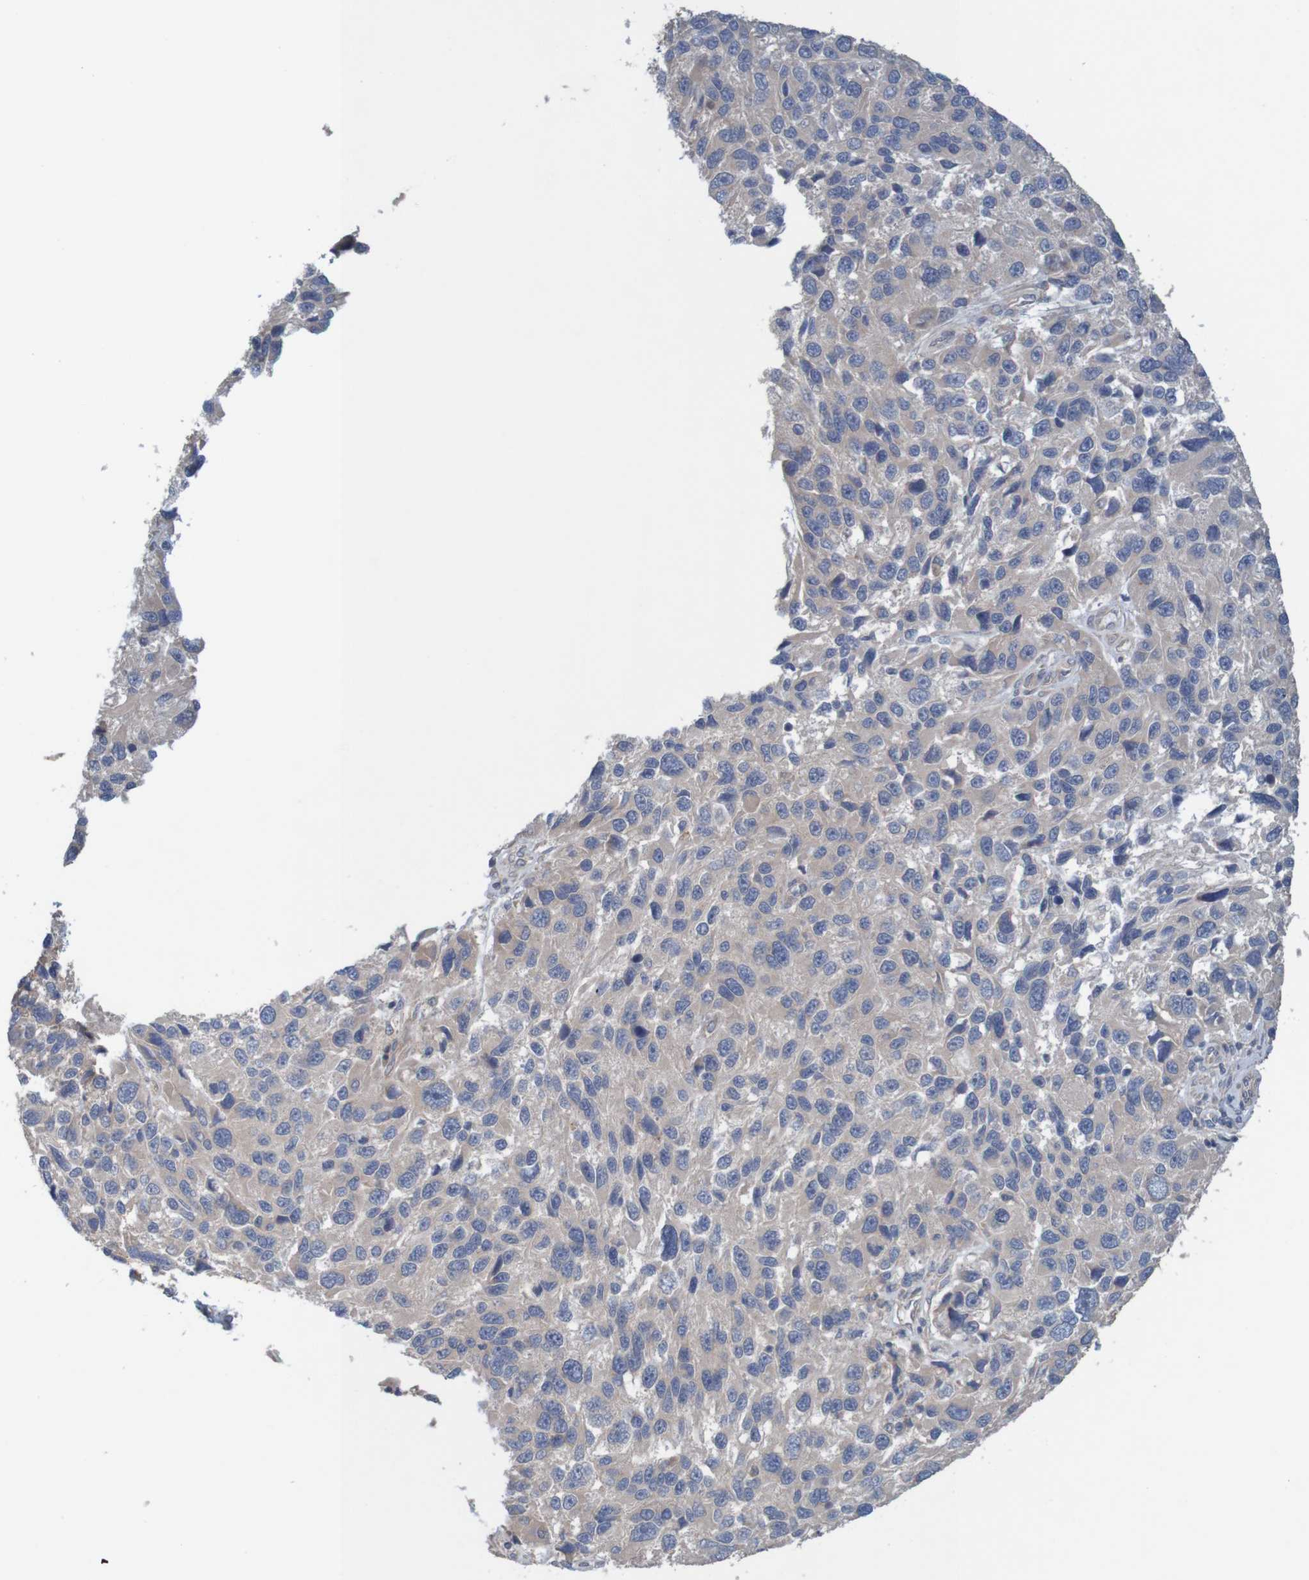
{"staining": {"intensity": "weak", "quantity": "<25%", "location": "cytoplasmic/membranous"}, "tissue": "melanoma", "cell_type": "Tumor cells", "image_type": "cancer", "snomed": [{"axis": "morphology", "description": "Malignant melanoma, NOS"}, {"axis": "topography", "description": "Skin"}], "caption": "Melanoma was stained to show a protein in brown. There is no significant positivity in tumor cells.", "gene": "KRT23", "patient": {"sex": "male", "age": 53}}